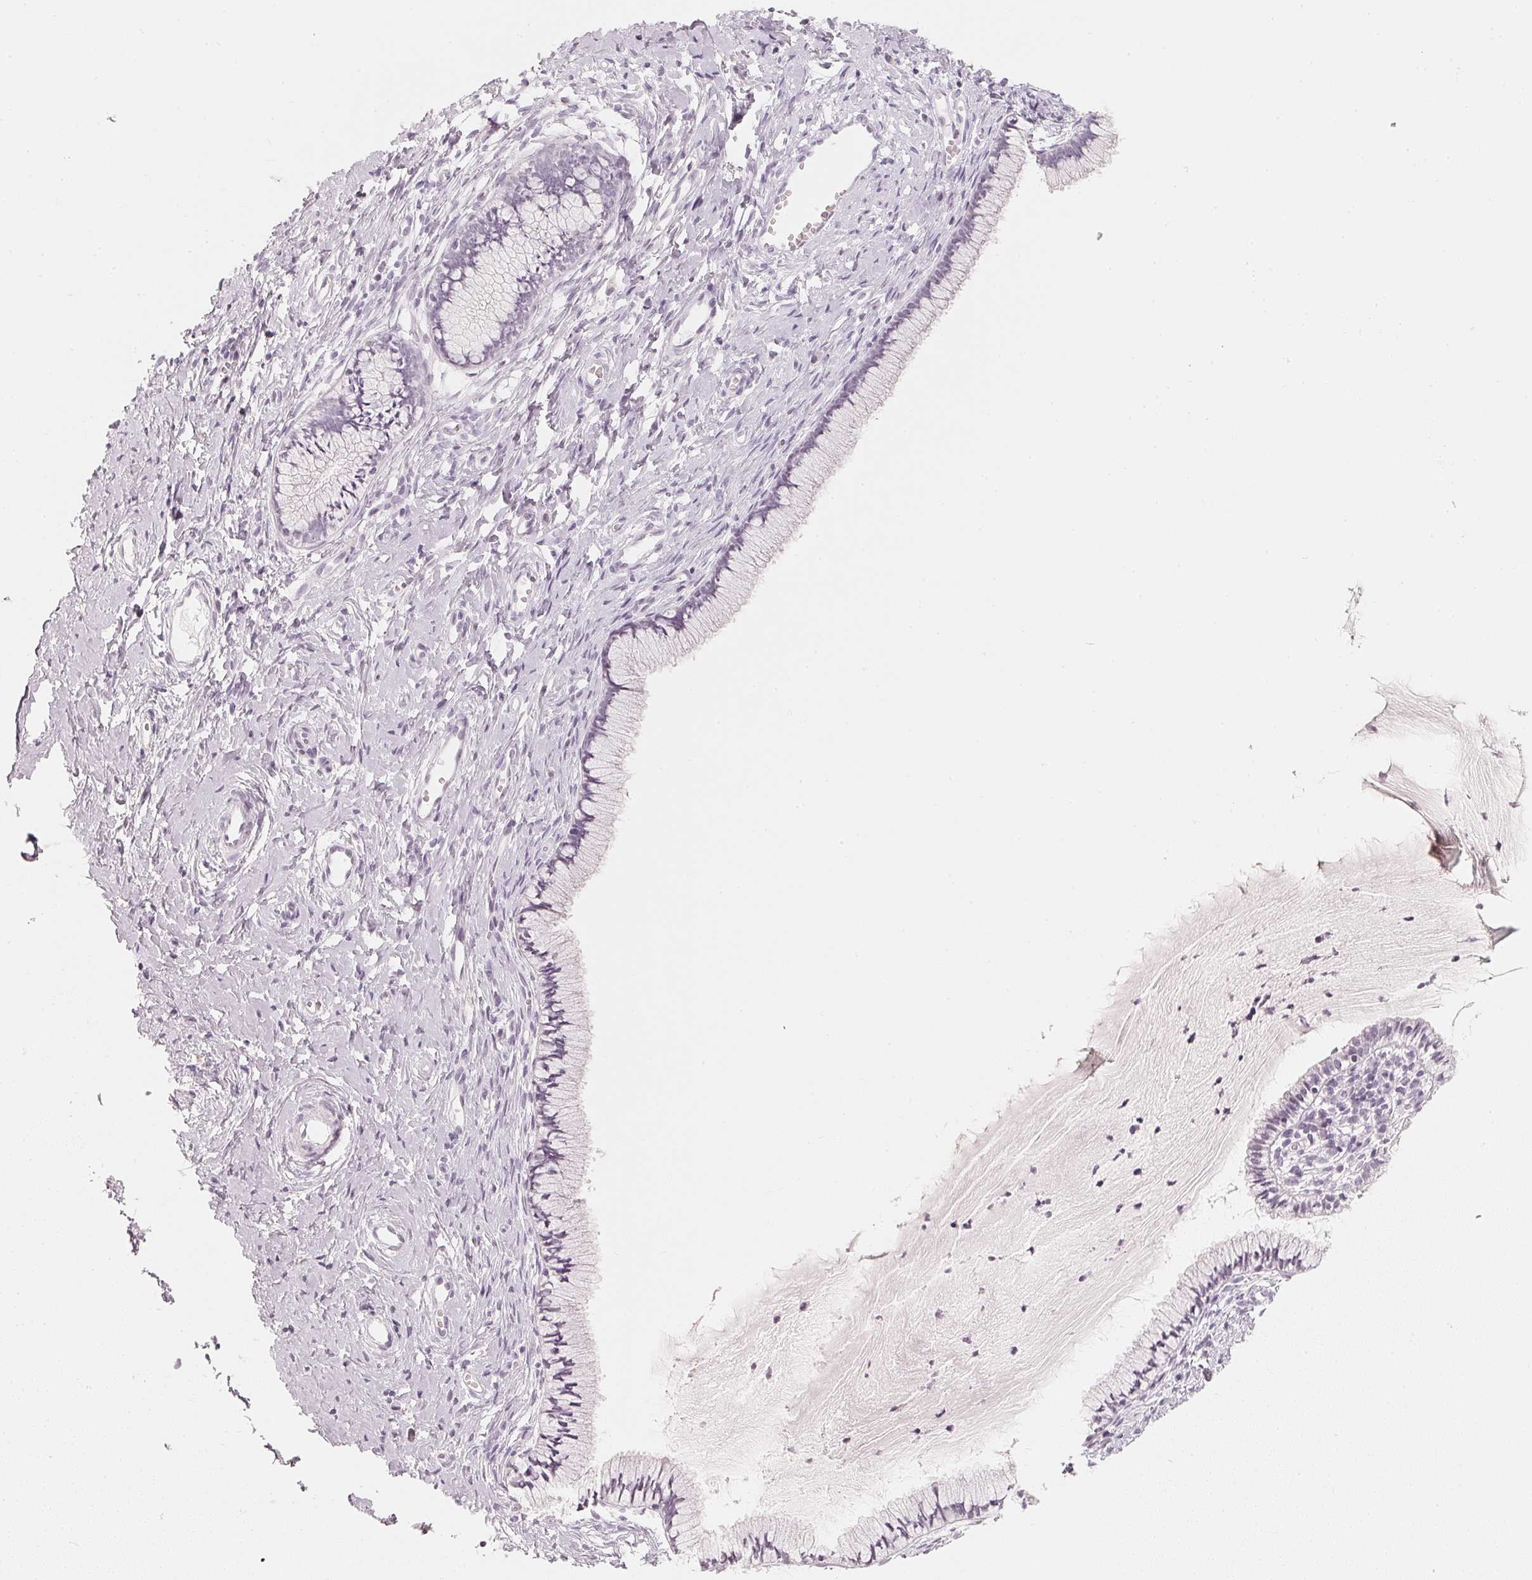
{"staining": {"intensity": "negative", "quantity": "none", "location": "none"}, "tissue": "cervix", "cell_type": "Glandular cells", "image_type": "normal", "snomed": [{"axis": "morphology", "description": "Normal tissue, NOS"}, {"axis": "topography", "description": "Cervix"}], "caption": "Cervix was stained to show a protein in brown. There is no significant expression in glandular cells. The staining is performed using DAB (3,3'-diaminobenzidine) brown chromogen with nuclei counter-stained in using hematoxylin.", "gene": "SLC22A8", "patient": {"sex": "female", "age": 40}}